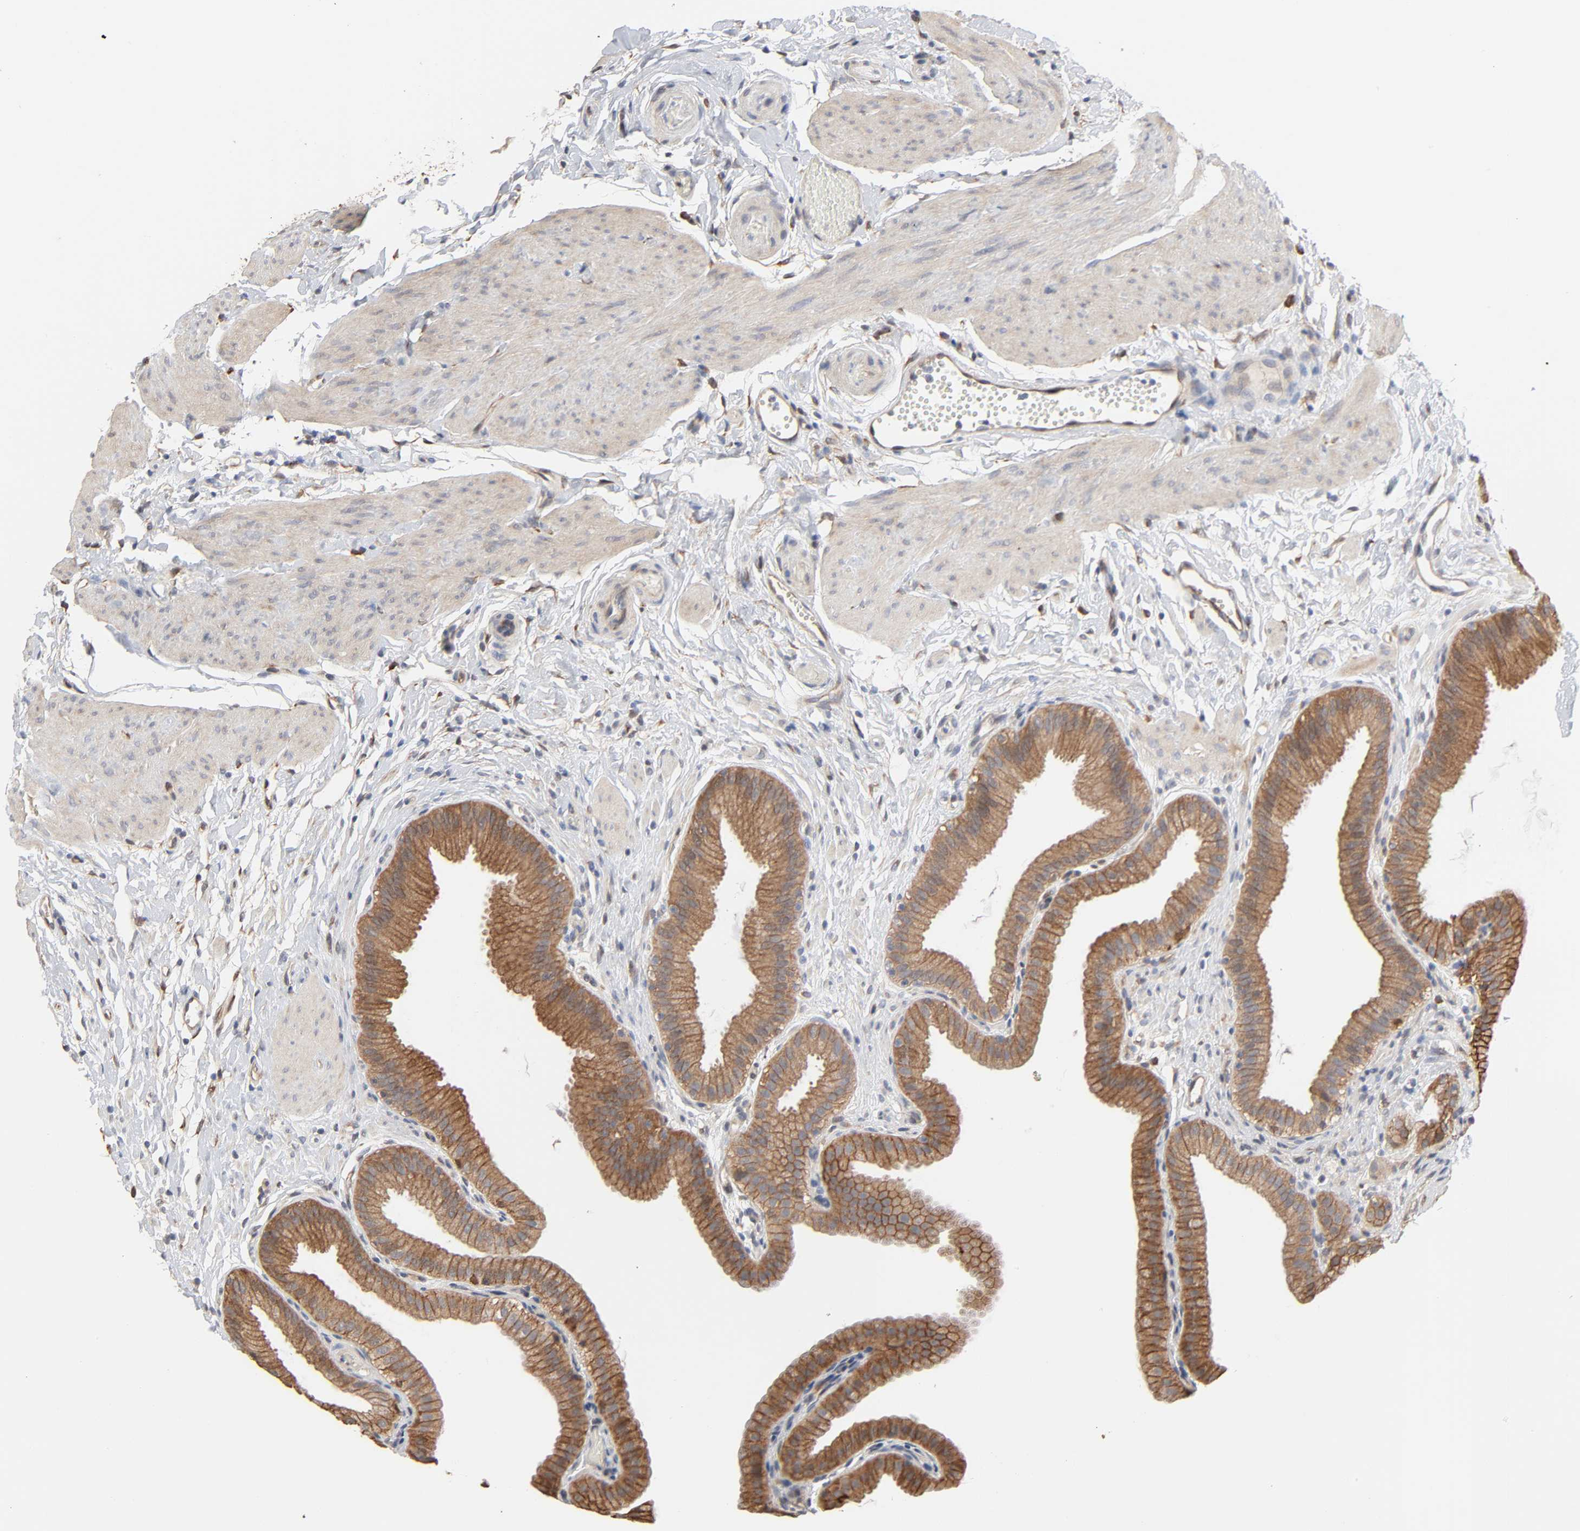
{"staining": {"intensity": "moderate", "quantity": ">75%", "location": "cytoplasmic/membranous"}, "tissue": "gallbladder", "cell_type": "Glandular cells", "image_type": "normal", "snomed": [{"axis": "morphology", "description": "Normal tissue, NOS"}, {"axis": "topography", "description": "Gallbladder"}], "caption": "Immunohistochemistry (DAB) staining of normal gallbladder exhibits moderate cytoplasmic/membranous protein expression in about >75% of glandular cells.", "gene": "NDRG2", "patient": {"sex": "female", "age": 63}}